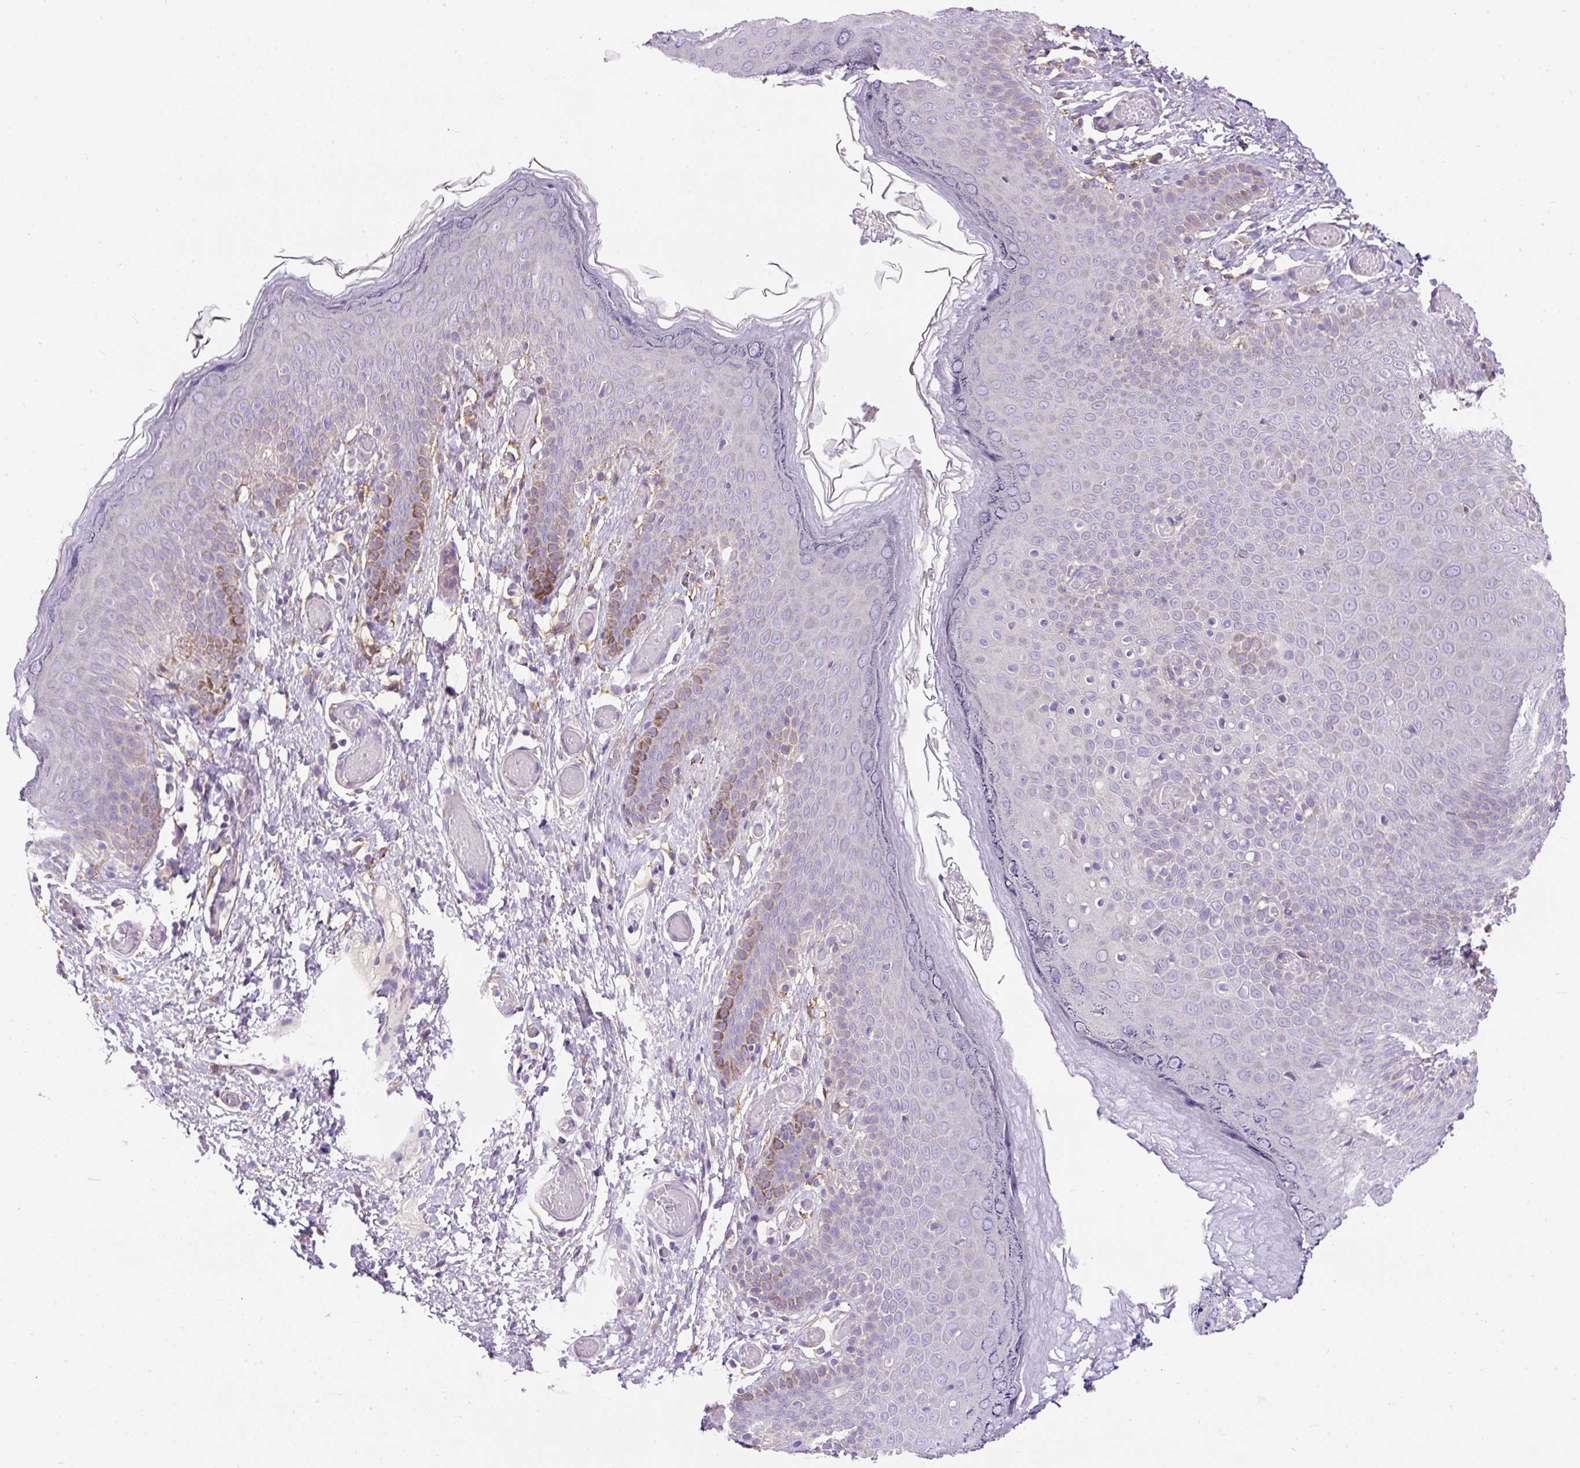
{"staining": {"intensity": "moderate", "quantity": "<25%", "location": "cytoplasmic/membranous"}, "tissue": "skin", "cell_type": "Epidermal cells", "image_type": "normal", "snomed": [{"axis": "morphology", "description": "Normal tissue, NOS"}, {"axis": "topography", "description": "Anal"}], "caption": "IHC histopathology image of normal skin: skin stained using immunohistochemistry (IHC) displays low levels of moderate protein expression localized specifically in the cytoplasmic/membranous of epidermal cells, appearing as a cytoplasmic/membranous brown color.", "gene": "SUSD5", "patient": {"sex": "female", "age": 40}}